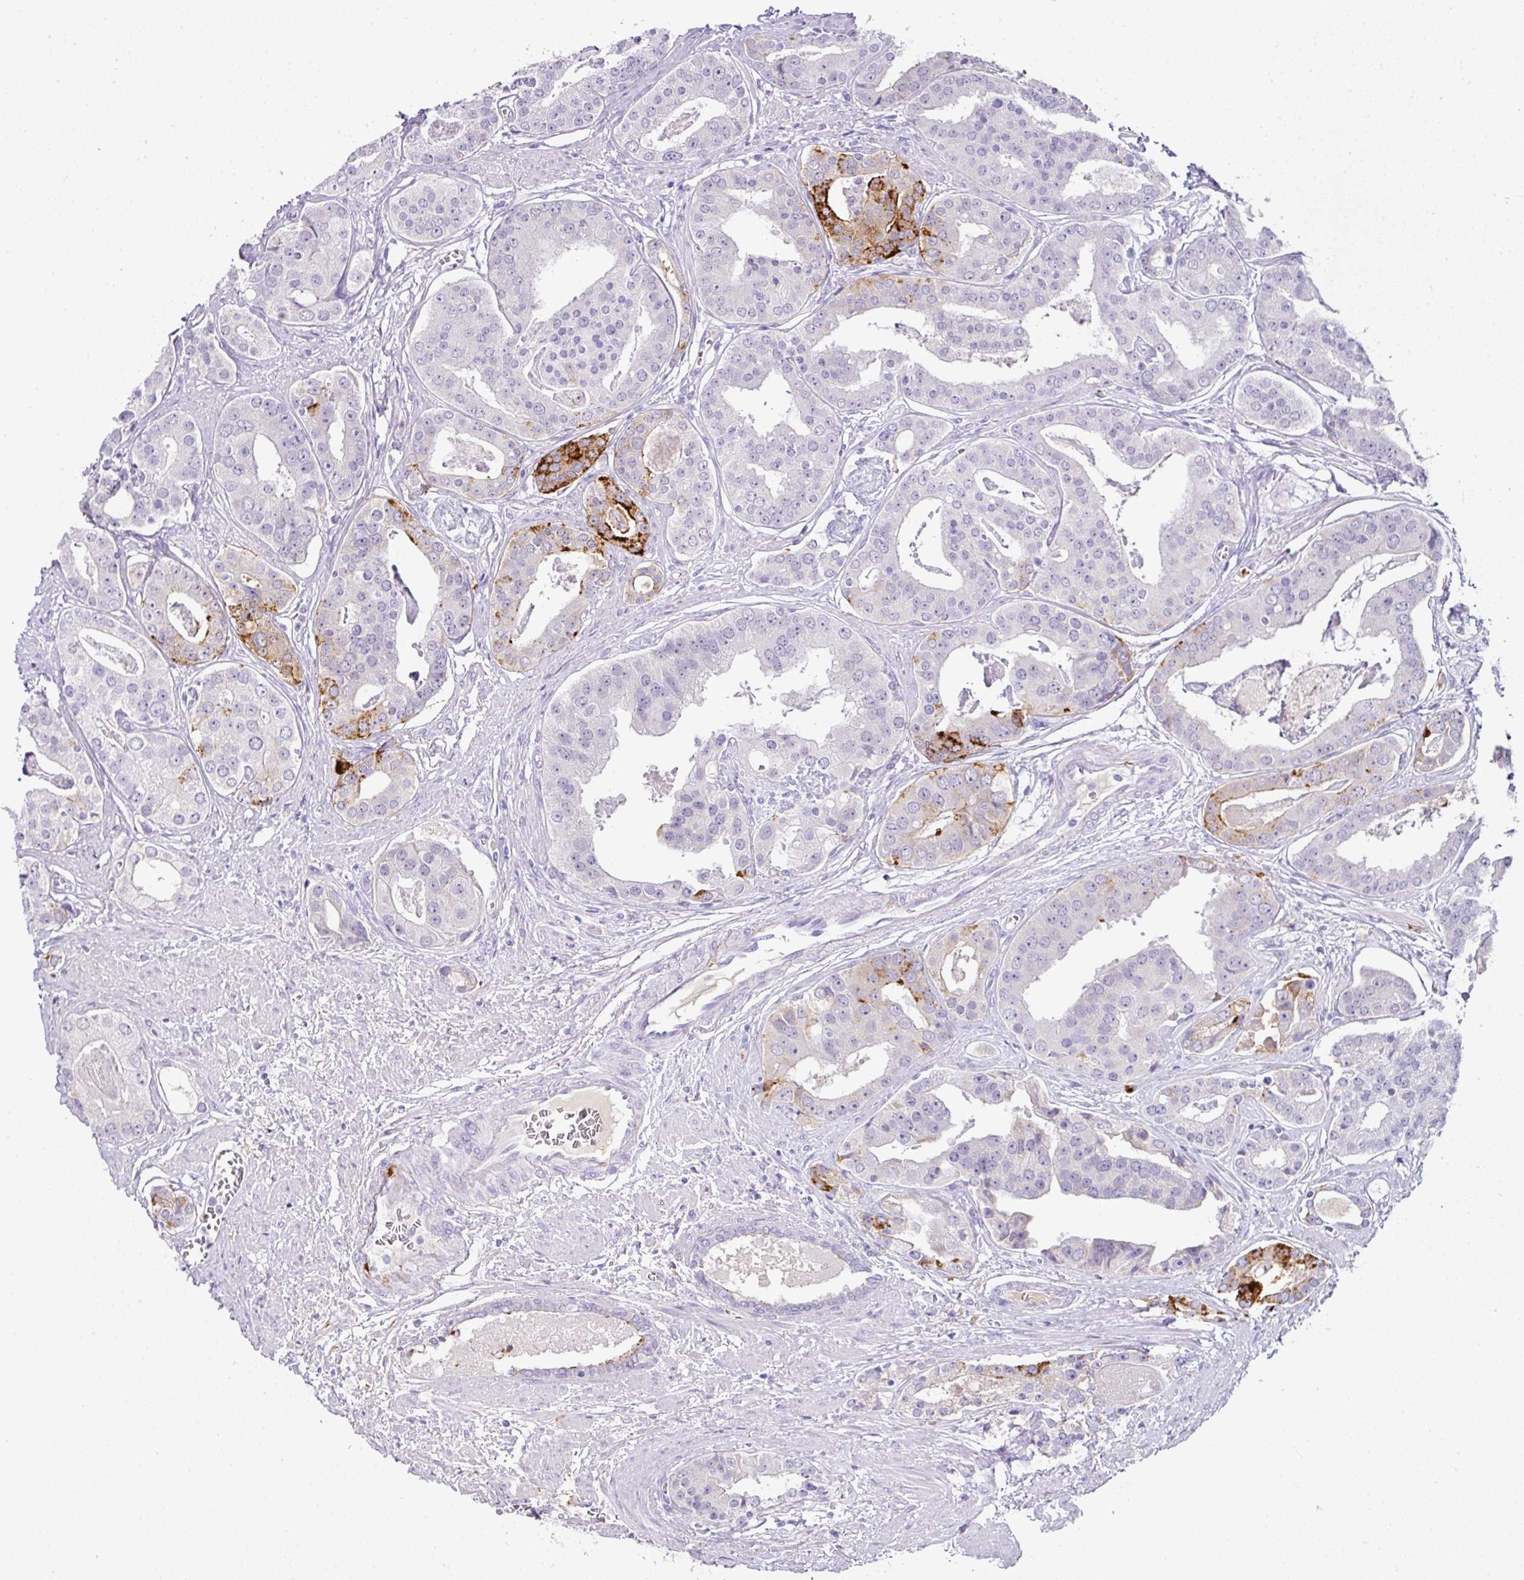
{"staining": {"intensity": "strong", "quantity": "<25%", "location": "cytoplasmic/membranous"}, "tissue": "prostate cancer", "cell_type": "Tumor cells", "image_type": "cancer", "snomed": [{"axis": "morphology", "description": "Adenocarcinoma, High grade"}, {"axis": "topography", "description": "Prostate"}], "caption": "IHC (DAB) staining of human prostate cancer (high-grade adenocarcinoma) demonstrates strong cytoplasmic/membranous protein staining in about <25% of tumor cells.", "gene": "FGF17", "patient": {"sex": "male", "age": 71}}